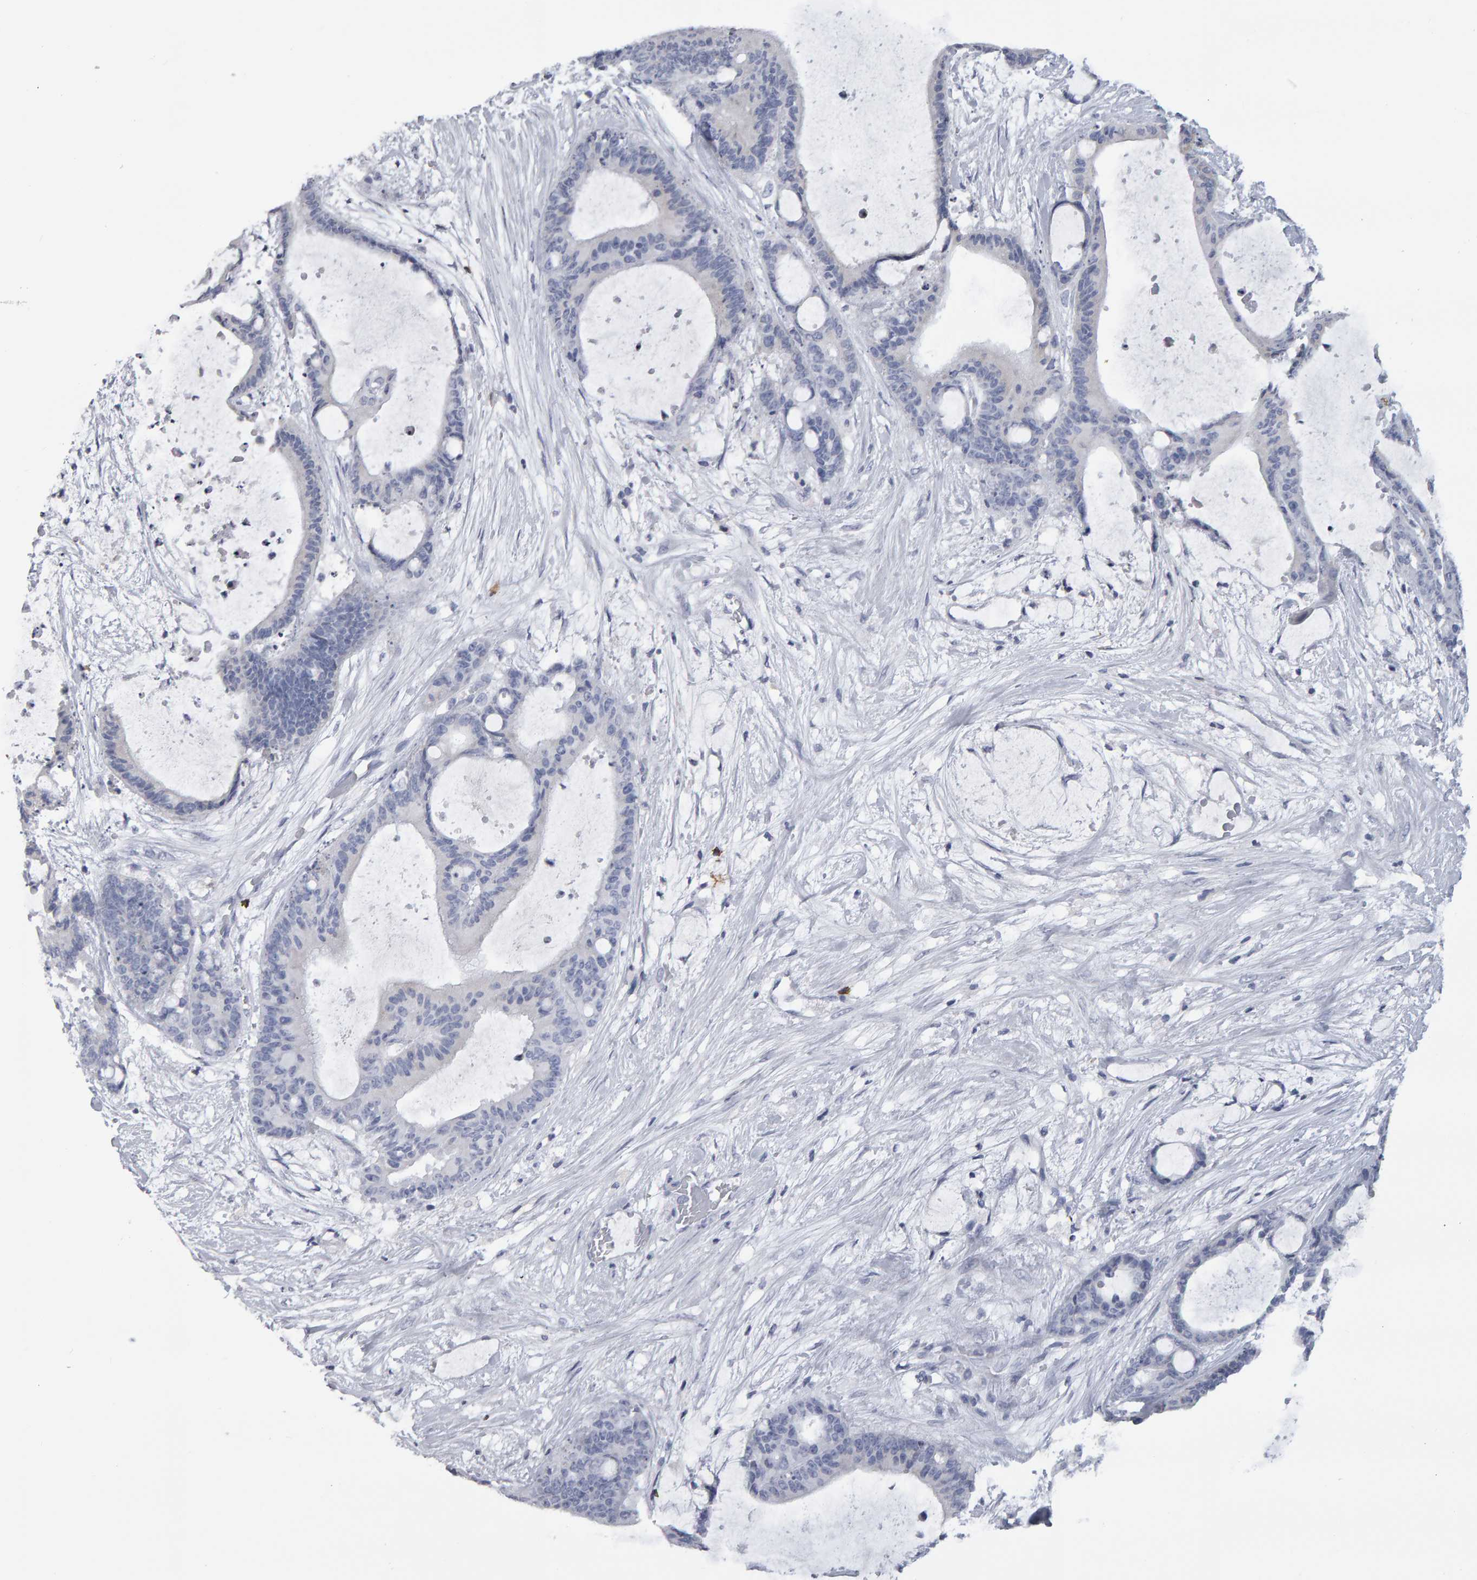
{"staining": {"intensity": "negative", "quantity": "none", "location": "none"}, "tissue": "liver cancer", "cell_type": "Tumor cells", "image_type": "cancer", "snomed": [{"axis": "morphology", "description": "Cholangiocarcinoma"}, {"axis": "topography", "description": "Liver"}], "caption": "Micrograph shows no protein staining in tumor cells of liver cholangiocarcinoma tissue.", "gene": "CD38", "patient": {"sex": "female", "age": 73}}